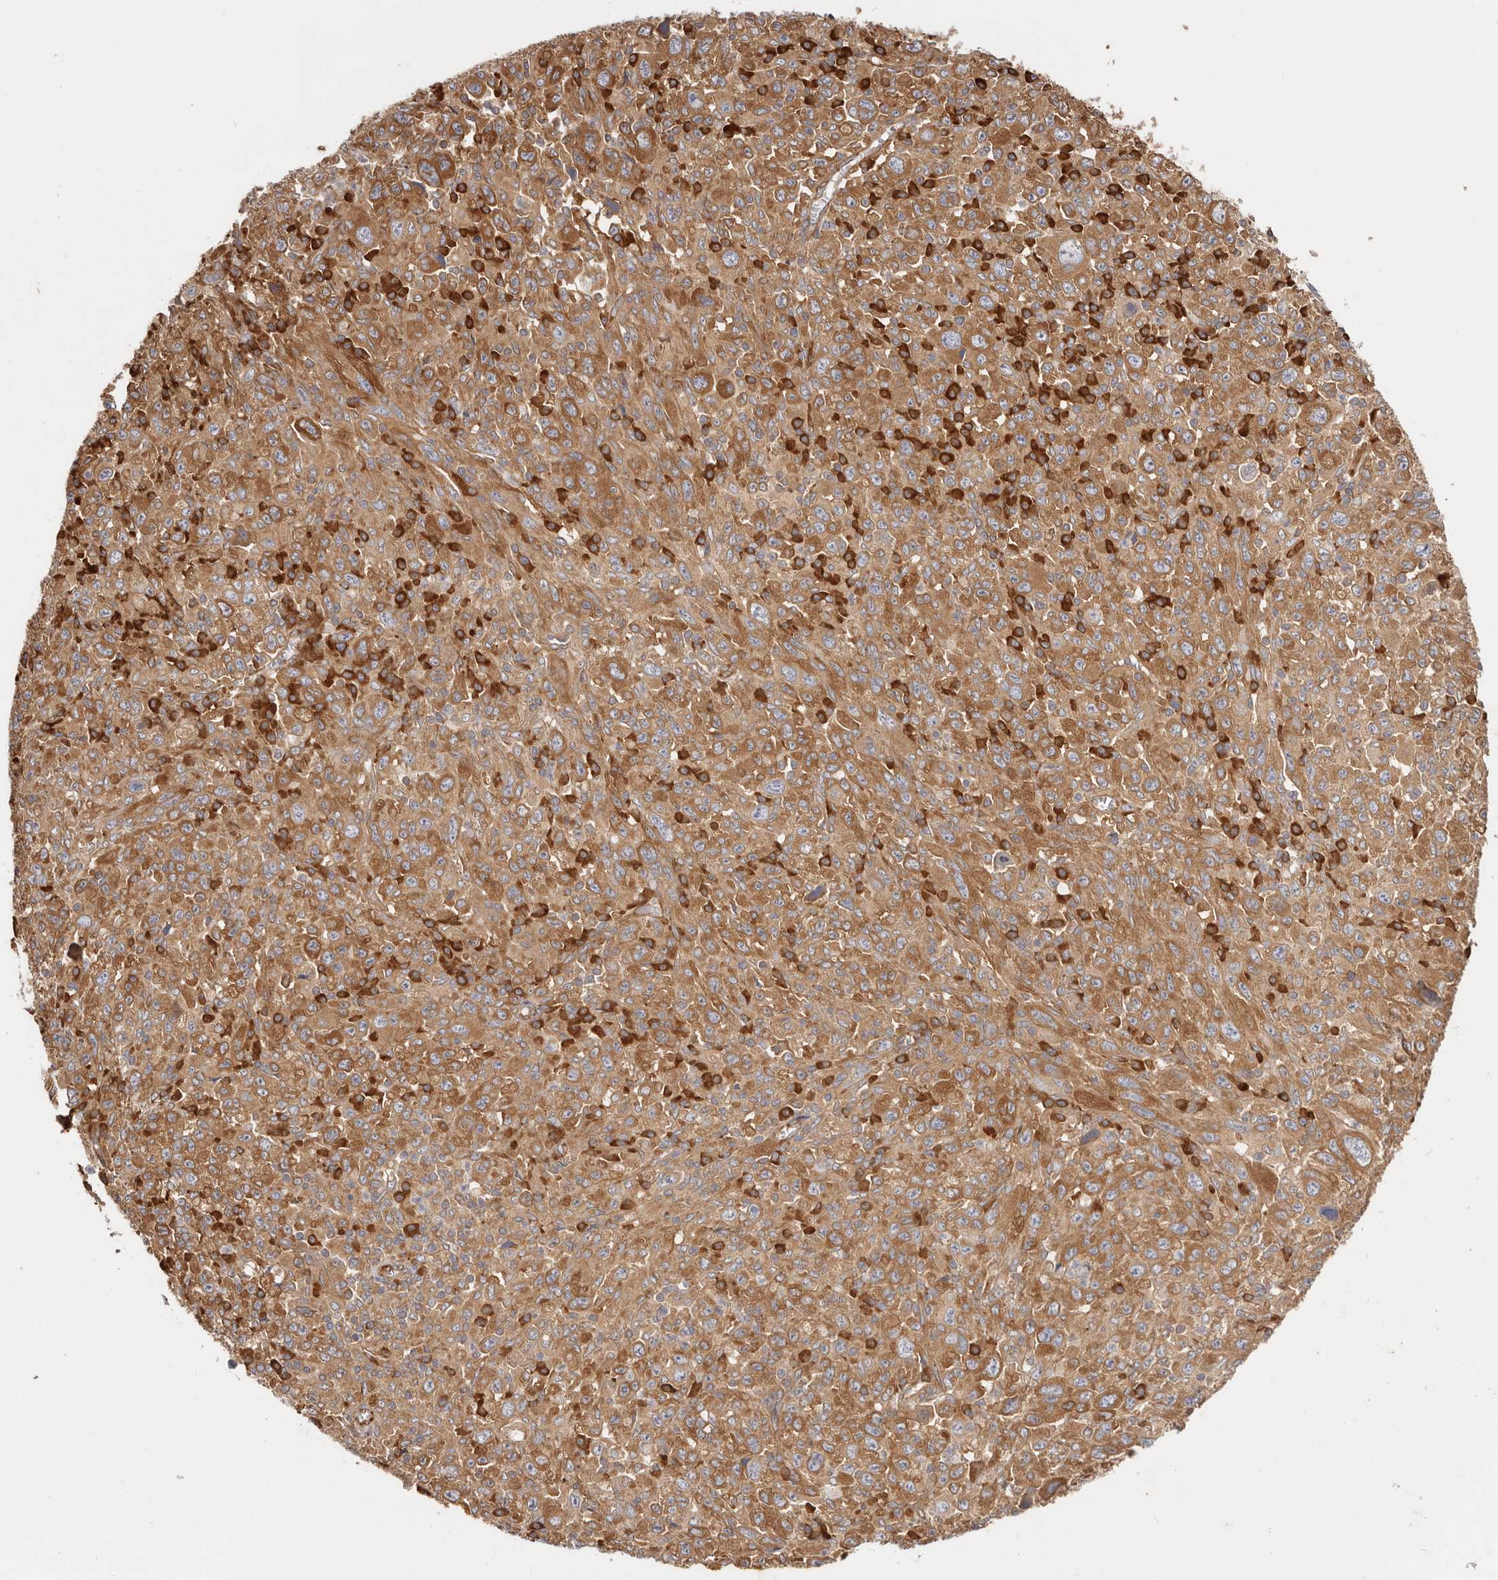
{"staining": {"intensity": "moderate", "quantity": ">75%", "location": "cytoplasmic/membranous"}, "tissue": "melanoma", "cell_type": "Tumor cells", "image_type": "cancer", "snomed": [{"axis": "morphology", "description": "Malignant melanoma, Metastatic site"}, {"axis": "topography", "description": "Skin"}], "caption": "A medium amount of moderate cytoplasmic/membranous expression is present in about >75% of tumor cells in melanoma tissue.", "gene": "EPRS1", "patient": {"sex": "female", "age": 56}}